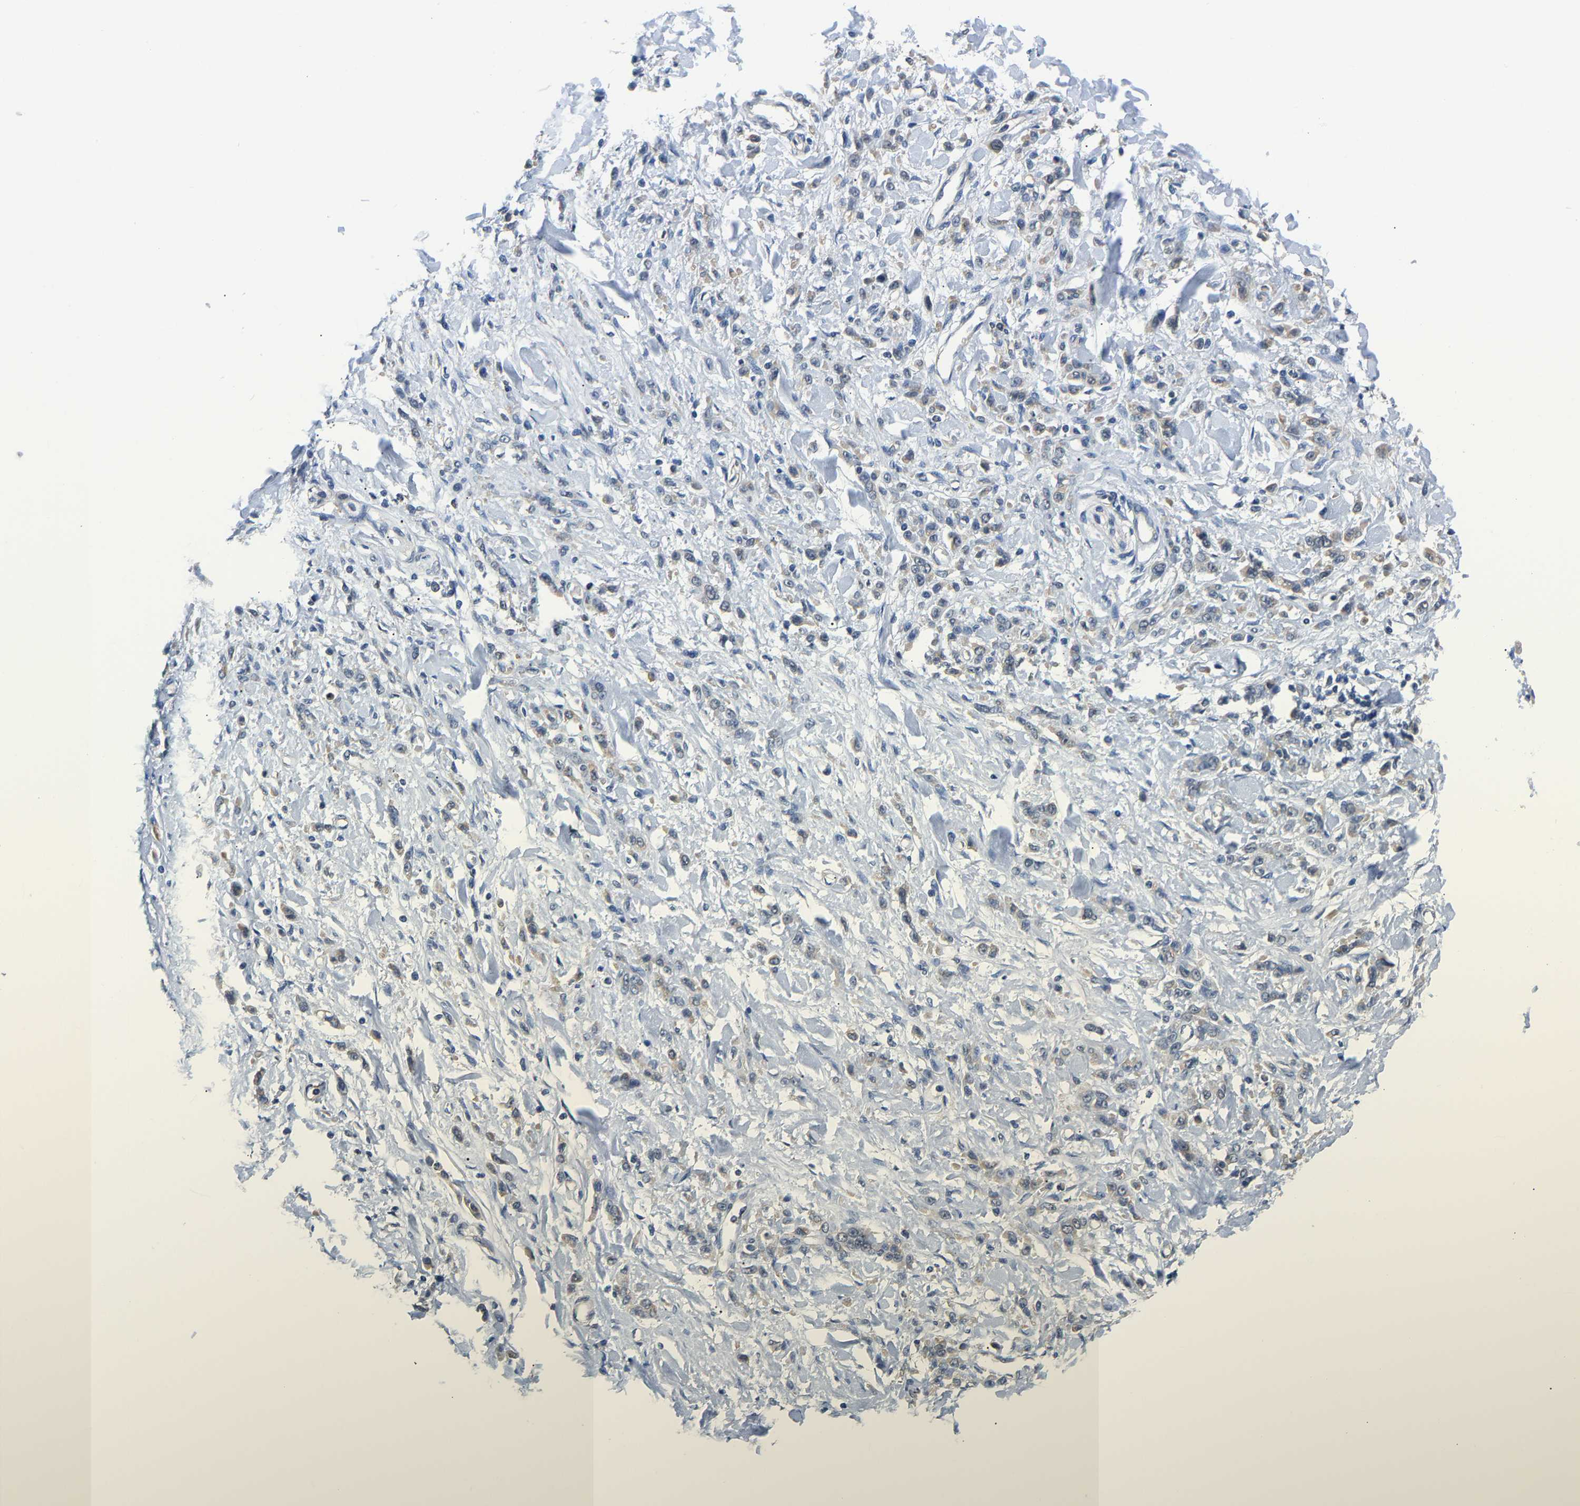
{"staining": {"intensity": "negative", "quantity": "none", "location": "none"}, "tissue": "stomach cancer", "cell_type": "Tumor cells", "image_type": "cancer", "snomed": [{"axis": "morphology", "description": "Normal tissue, NOS"}, {"axis": "morphology", "description": "Adenocarcinoma, NOS"}, {"axis": "topography", "description": "Stomach"}], "caption": "Protein analysis of stomach cancer displays no significant positivity in tumor cells. (DAB (3,3'-diaminobenzidine) IHC, high magnification).", "gene": "ARHGEF12", "patient": {"sex": "male", "age": 82}}